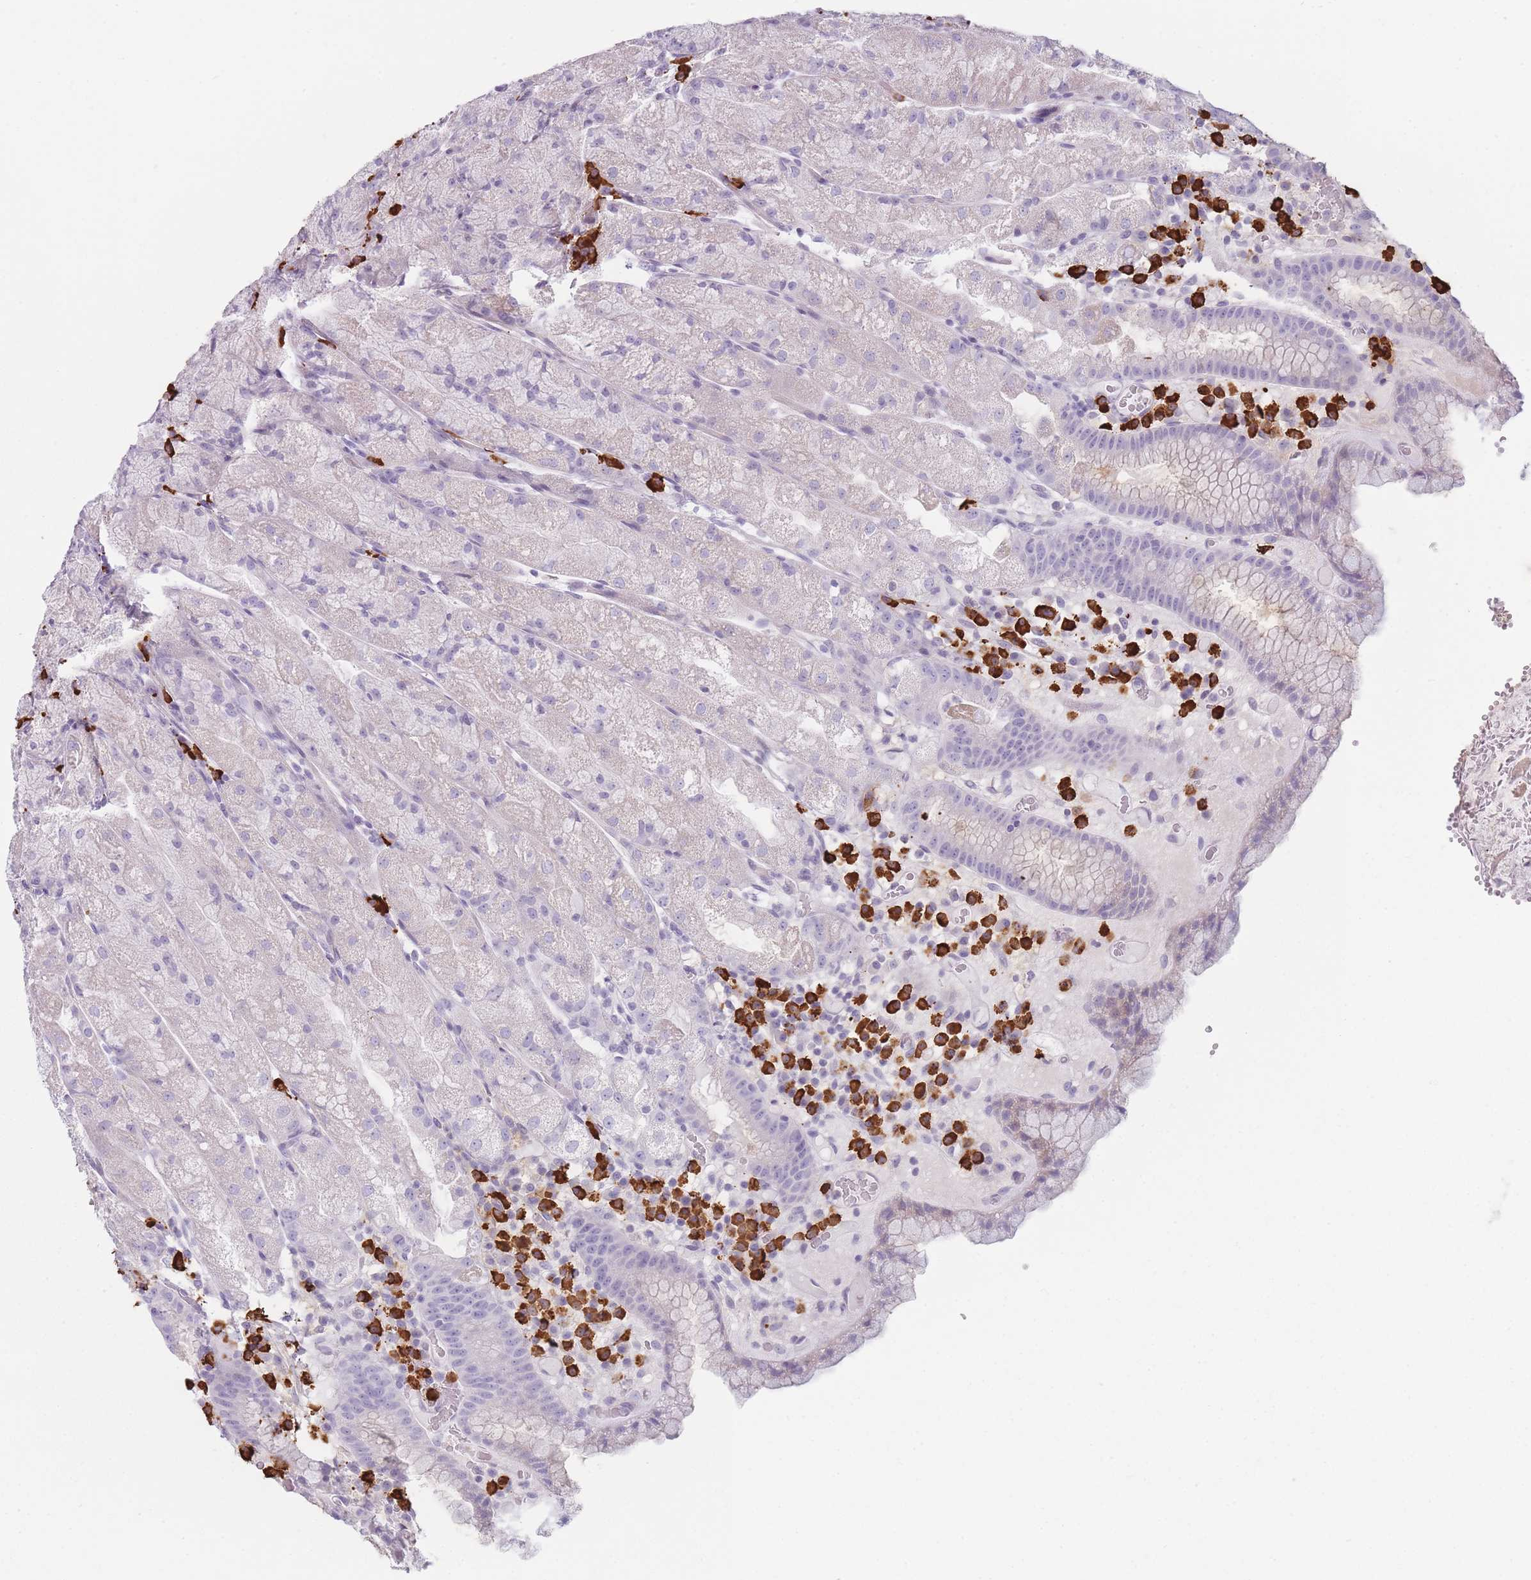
{"staining": {"intensity": "weak", "quantity": "<25%", "location": "cytoplasmic/membranous"}, "tissue": "stomach", "cell_type": "Glandular cells", "image_type": "normal", "snomed": [{"axis": "morphology", "description": "Normal tissue, NOS"}, {"axis": "topography", "description": "Stomach, upper"}], "caption": "This micrograph is of benign stomach stained with IHC to label a protein in brown with the nuclei are counter-stained blue. There is no positivity in glandular cells. (Brightfield microscopy of DAB immunohistochemistry at high magnification).", "gene": "PLEKHG2", "patient": {"sex": "male", "age": 52}}